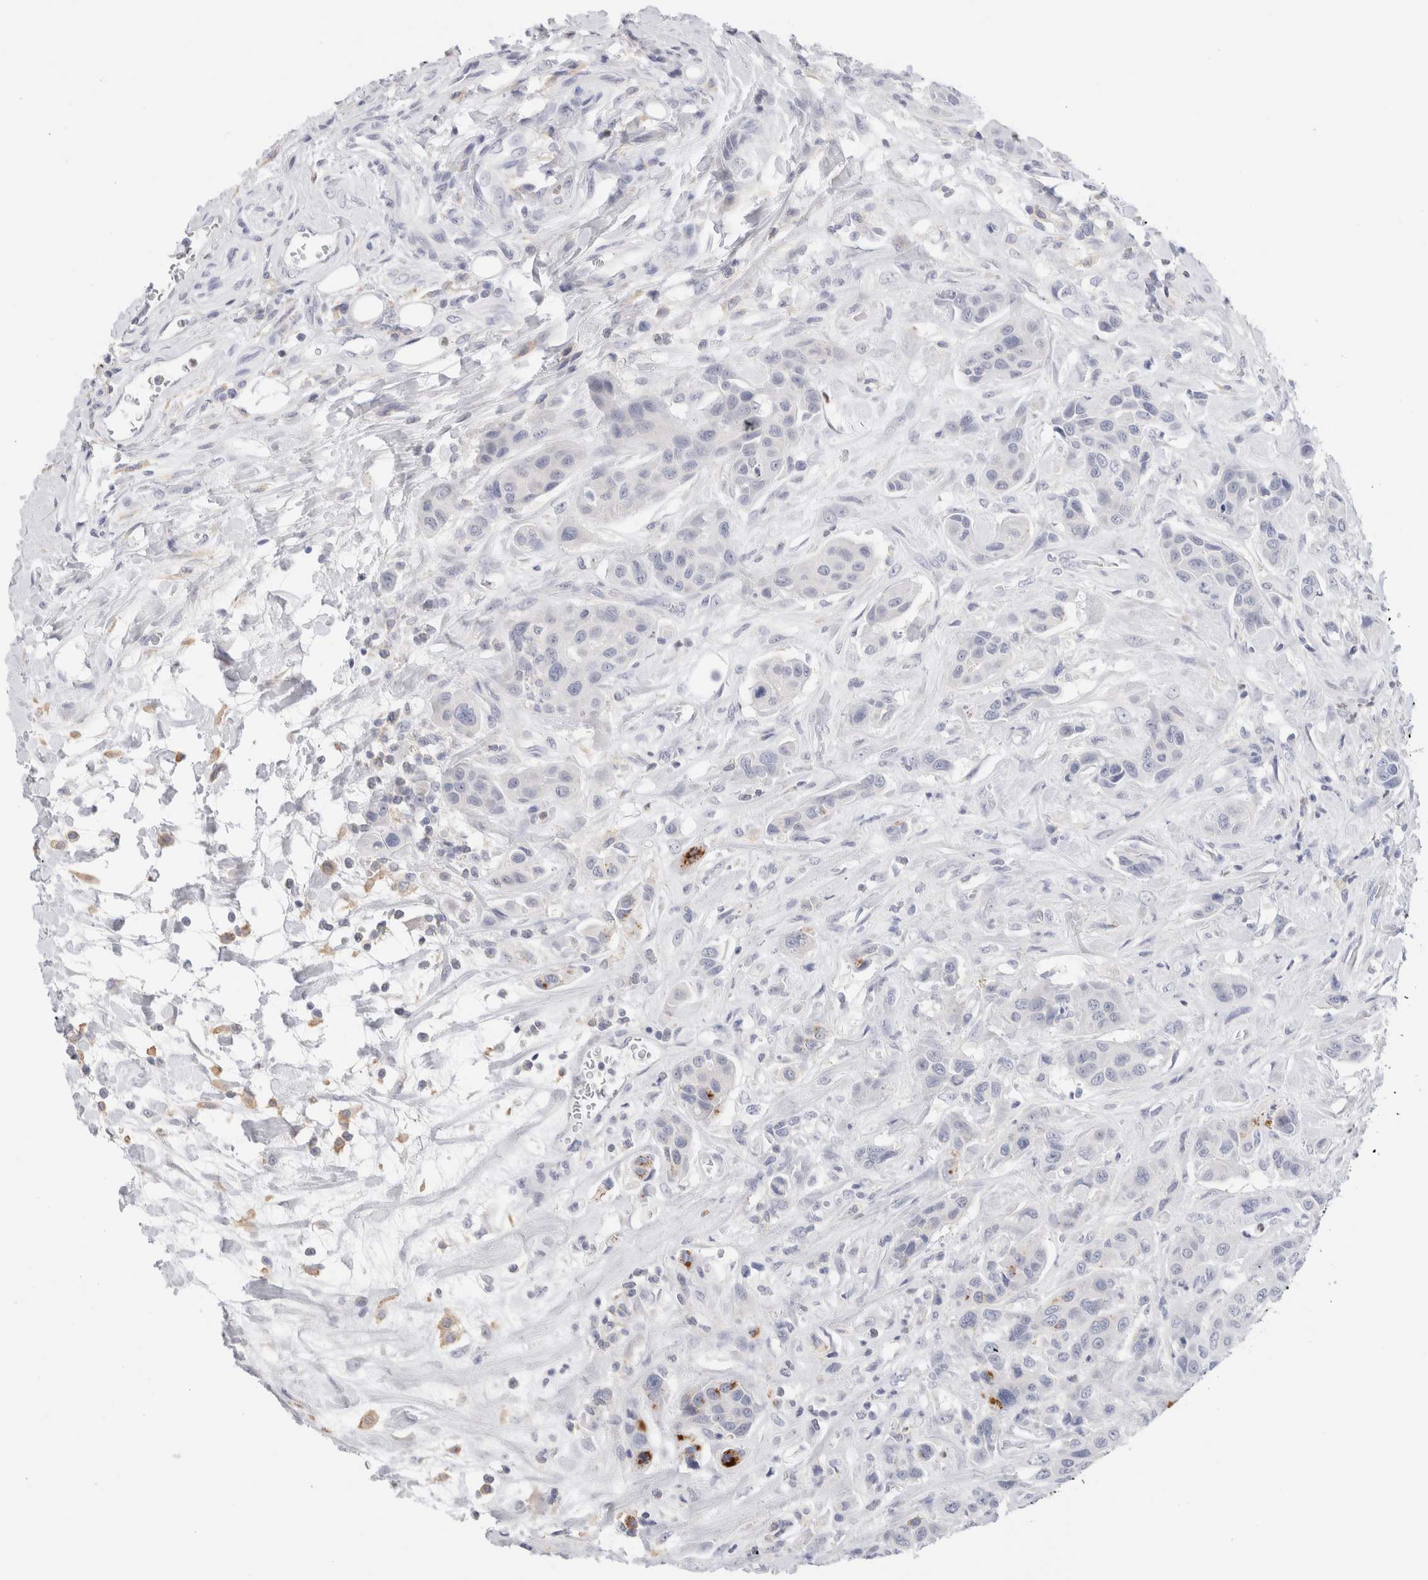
{"staining": {"intensity": "negative", "quantity": "none", "location": "none"}, "tissue": "urothelial cancer", "cell_type": "Tumor cells", "image_type": "cancer", "snomed": [{"axis": "morphology", "description": "Urothelial carcinoma, High grade"}, {"axis": "topography", "description": "Urinary bladder"}], "caption": "Immunohistochemistry (IHC) micrograph of human urothelial carcinoma (high-grade) stained for a protein (brown), which exhibits no expression in tumor cells. The staining was performed using DAB to visualize the protein expression in brown, while the nuclei were stained in blue with hematoxylin (Magnification: 20x).", "gene": "ADAM30", "patient": {"sex": "male", "age": 50}}